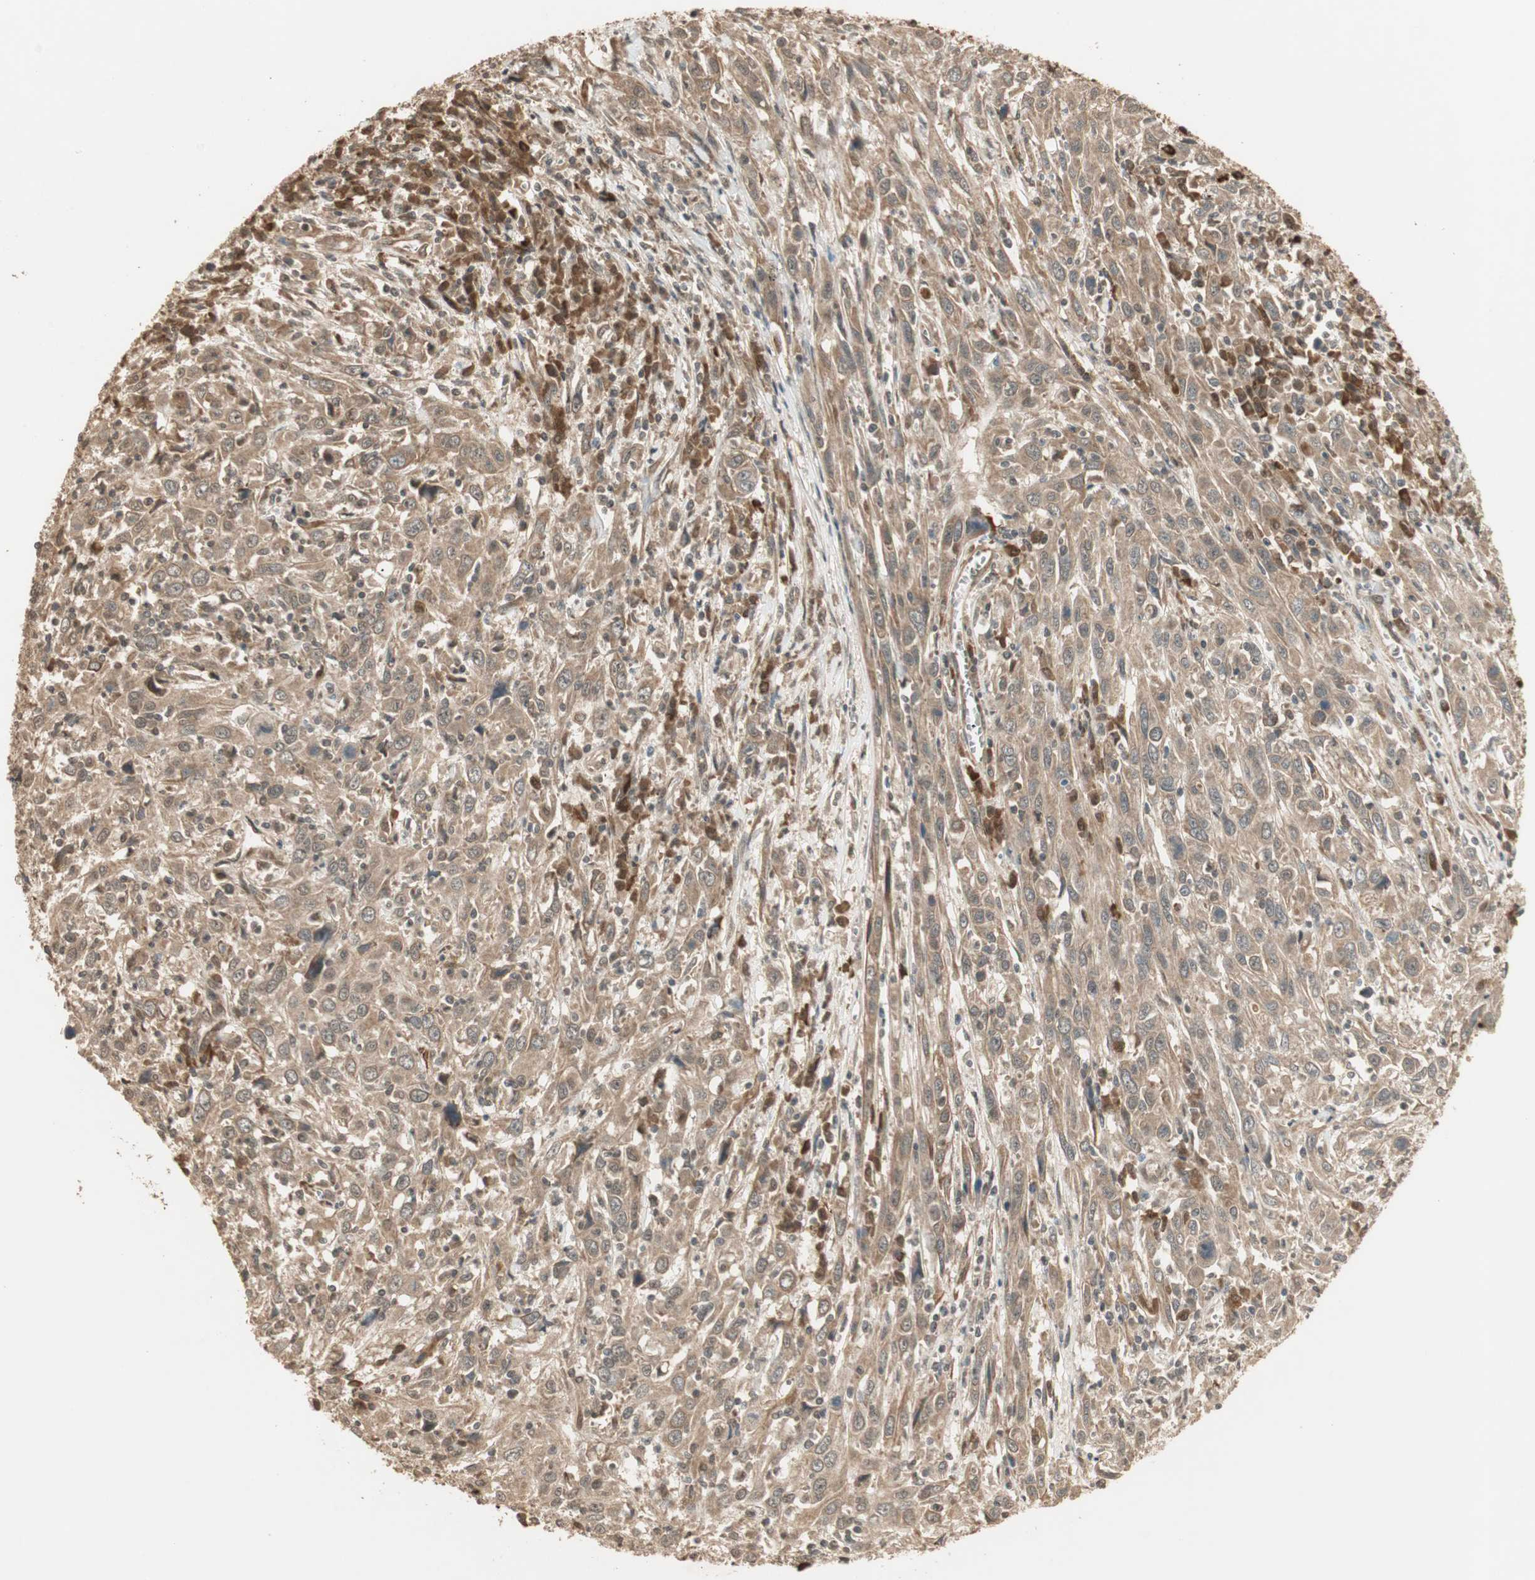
{"staining": {"intensity": "moderate", "quantity": ">75%", "location": "cytoplasmic/membranous"}, "tissue": "cervical cancer", "cell_type": "Tumor cells", "image_type": "cancer", "snomed": [{"axis": "morphology", "description": "Squamous cell carcinoma, NOS"}, {"axis": "topography", "description": "Cervix"}], "caption": "Brown immunohistochemical staining in human cervical cancer (squamous cell carcinoma) exhibits moderate cytoplasmic/membranous staining in about >75% of tumor cells.", "gene": "ZSCAN31", "patient": {"sex": "female", "age": 46}}